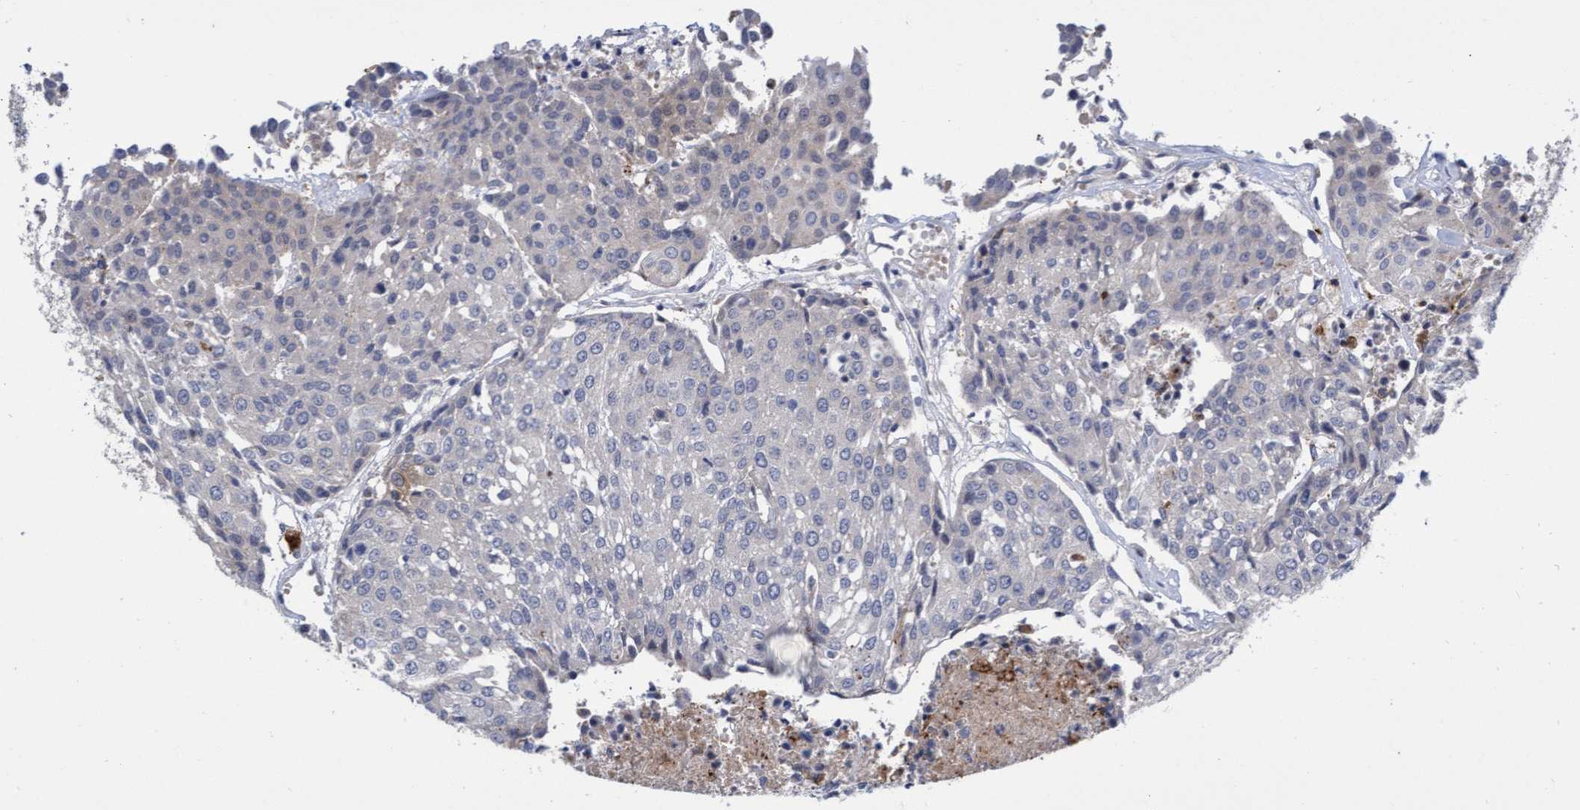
{"staining": {"intensity": "negative", "quantity": "none", "location": "none"}, "tissue": "urothelial cancer", "cell_type": "Tumor cells", "image_type": "cancer", "snomed": [{"axis": "morphology", "description": "Urothelial carcinoma, High grade"}, {"axis": "topography", "description": "Urinary bladder"}], "caption": "The image demonstrates no staining of tumor cells in urothelial cancer.", "gene": "ABCF2", "patient": {"sex": "female", "age": 85}}